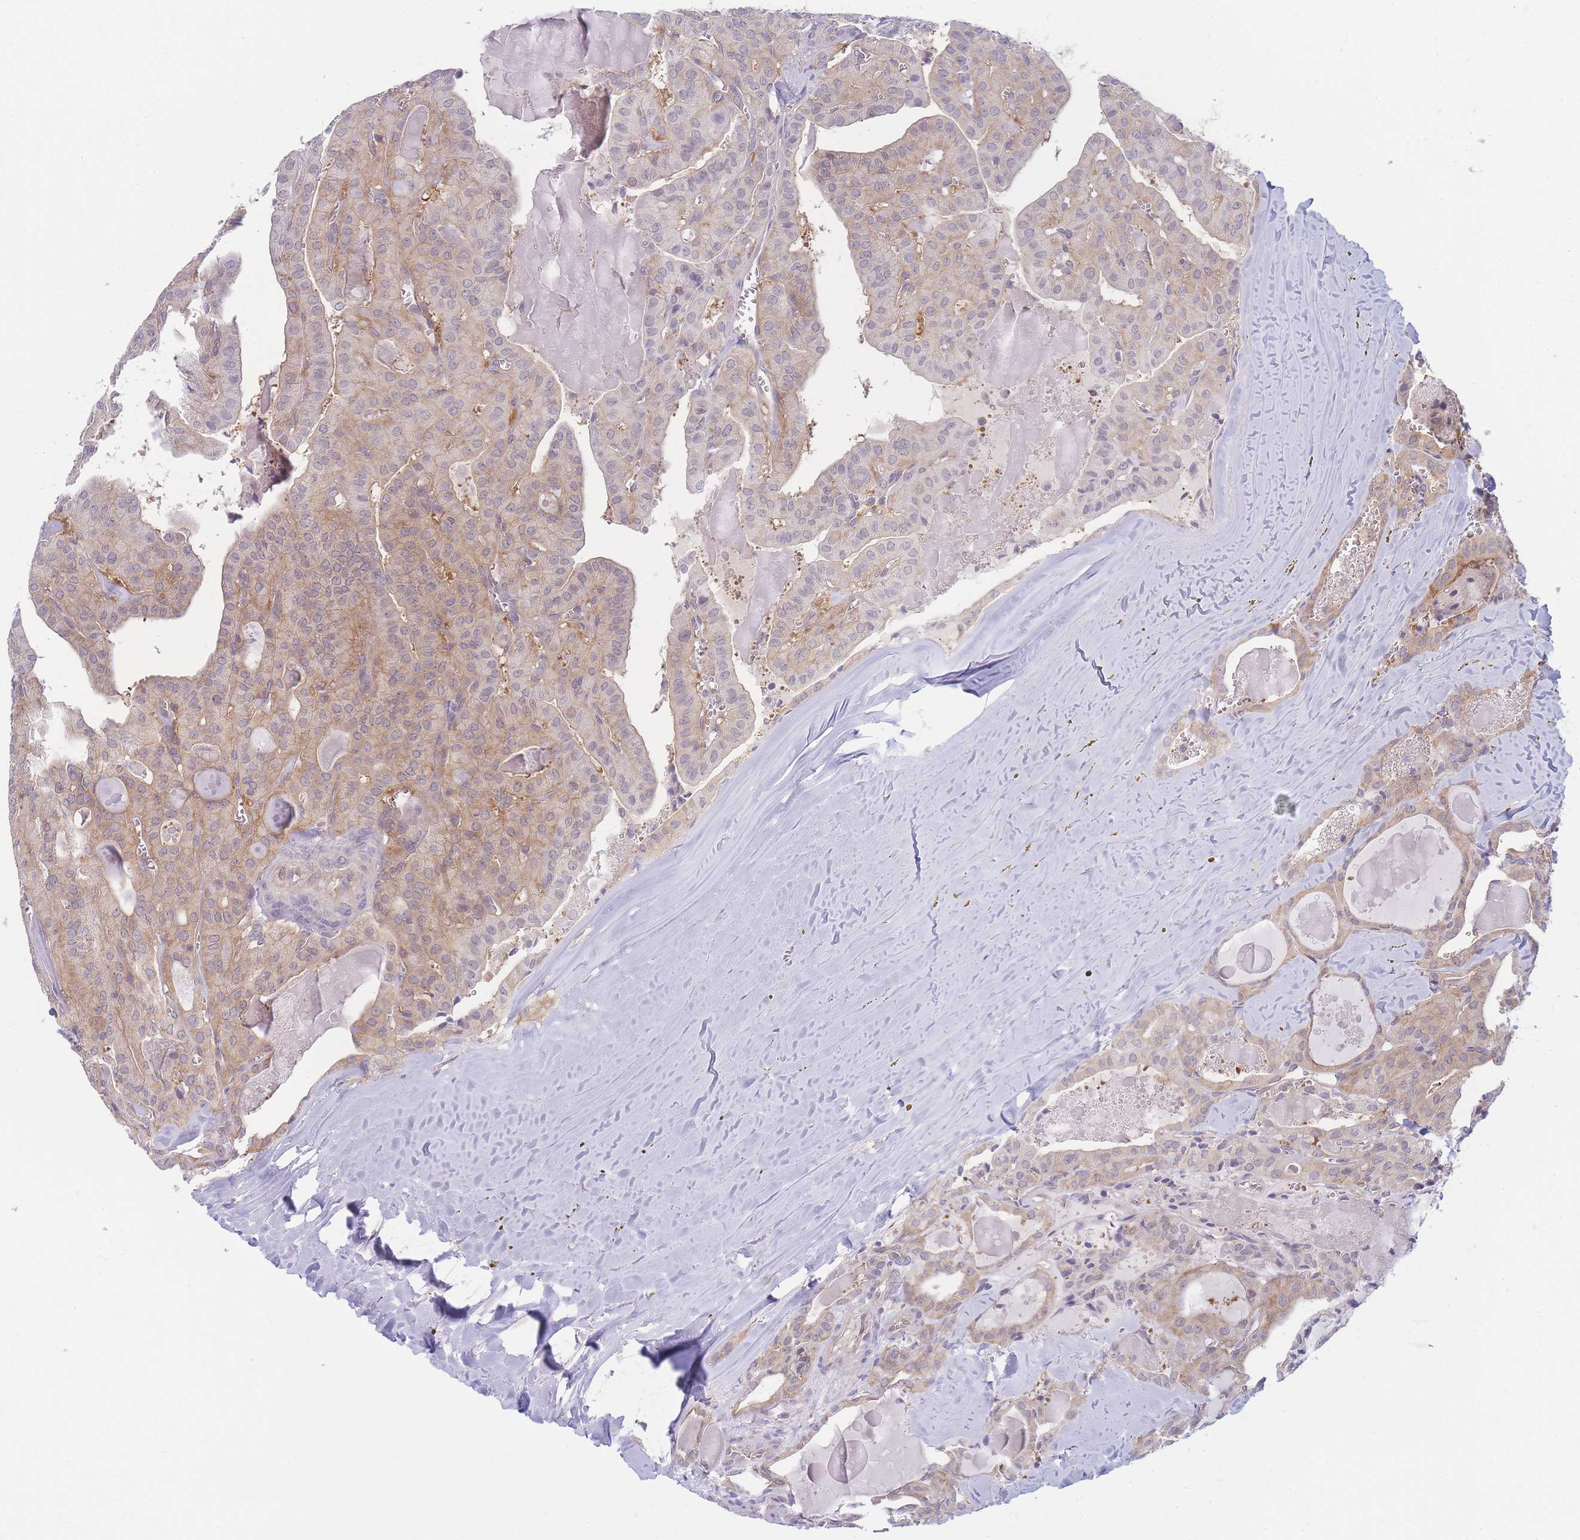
{"staining": {"intensity": "weak", "quantity": "25%-75%", "location": "cytoplasmic/membranous"}, "tissue": "thyroid cancer", "cell_type": "Tumor cells", "image_type": "cancer", "snomed": [{"axis": "morphology", "description": "Papillary adenocarcinoma, NOS"}, {"axis": "topography", "description": "Thyroid gland"}], "caption": "Protein expression analysis of papillary adenocarcinoma (thyroid) reveals weak cytoplasmic/membranous expression in approximately 25%-75% of tumor cells.", "gene": "PFDN6", "patient": {"sex": "male", "age": 52}}